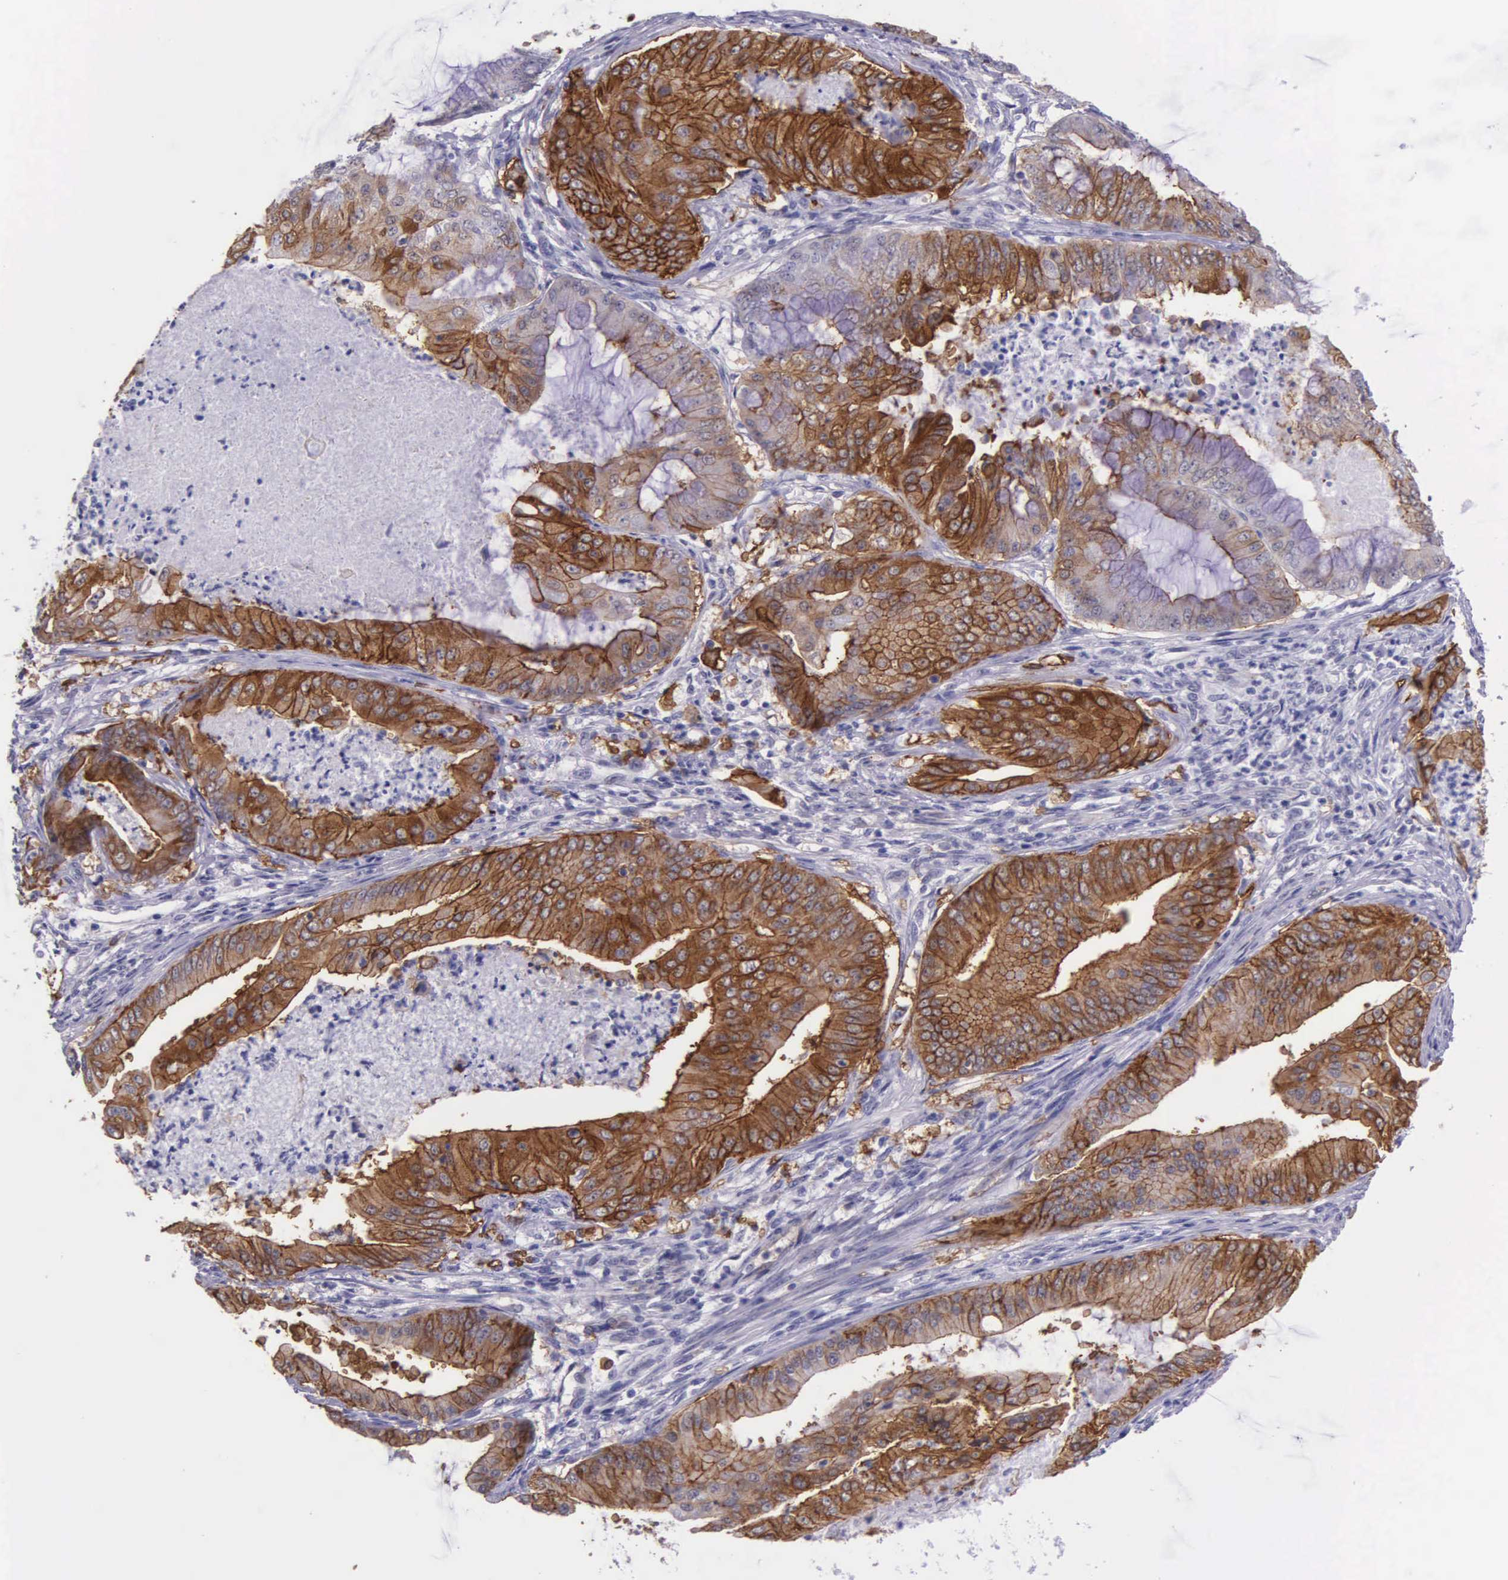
{"staining": {"intensity": "strong", "quantity": ">75%", "location": "cytoplasmic/membranous"}, "tissue": "endometrial cancer", "cell_type": "Tumor cells", "image_type": "cancer", "snomed": [{"axis": "morphology", "description": "Adenocarcinoma, NOS"}, {"axis": "topography", "description": "Endometrium"}], "caption": "Immunohistochemistry micrograph of neoplastic tissue: endometrial cancer (adenocarcinoma) stained using IHC displays high levels of strong protein expression localized specifically in the cytoplasmic/membranous of tumor cells, appearing as a cytoplasmic/membranous brown color.", "gene": "AHNAK2", "patient": {"sex": "female", "age": 63}}